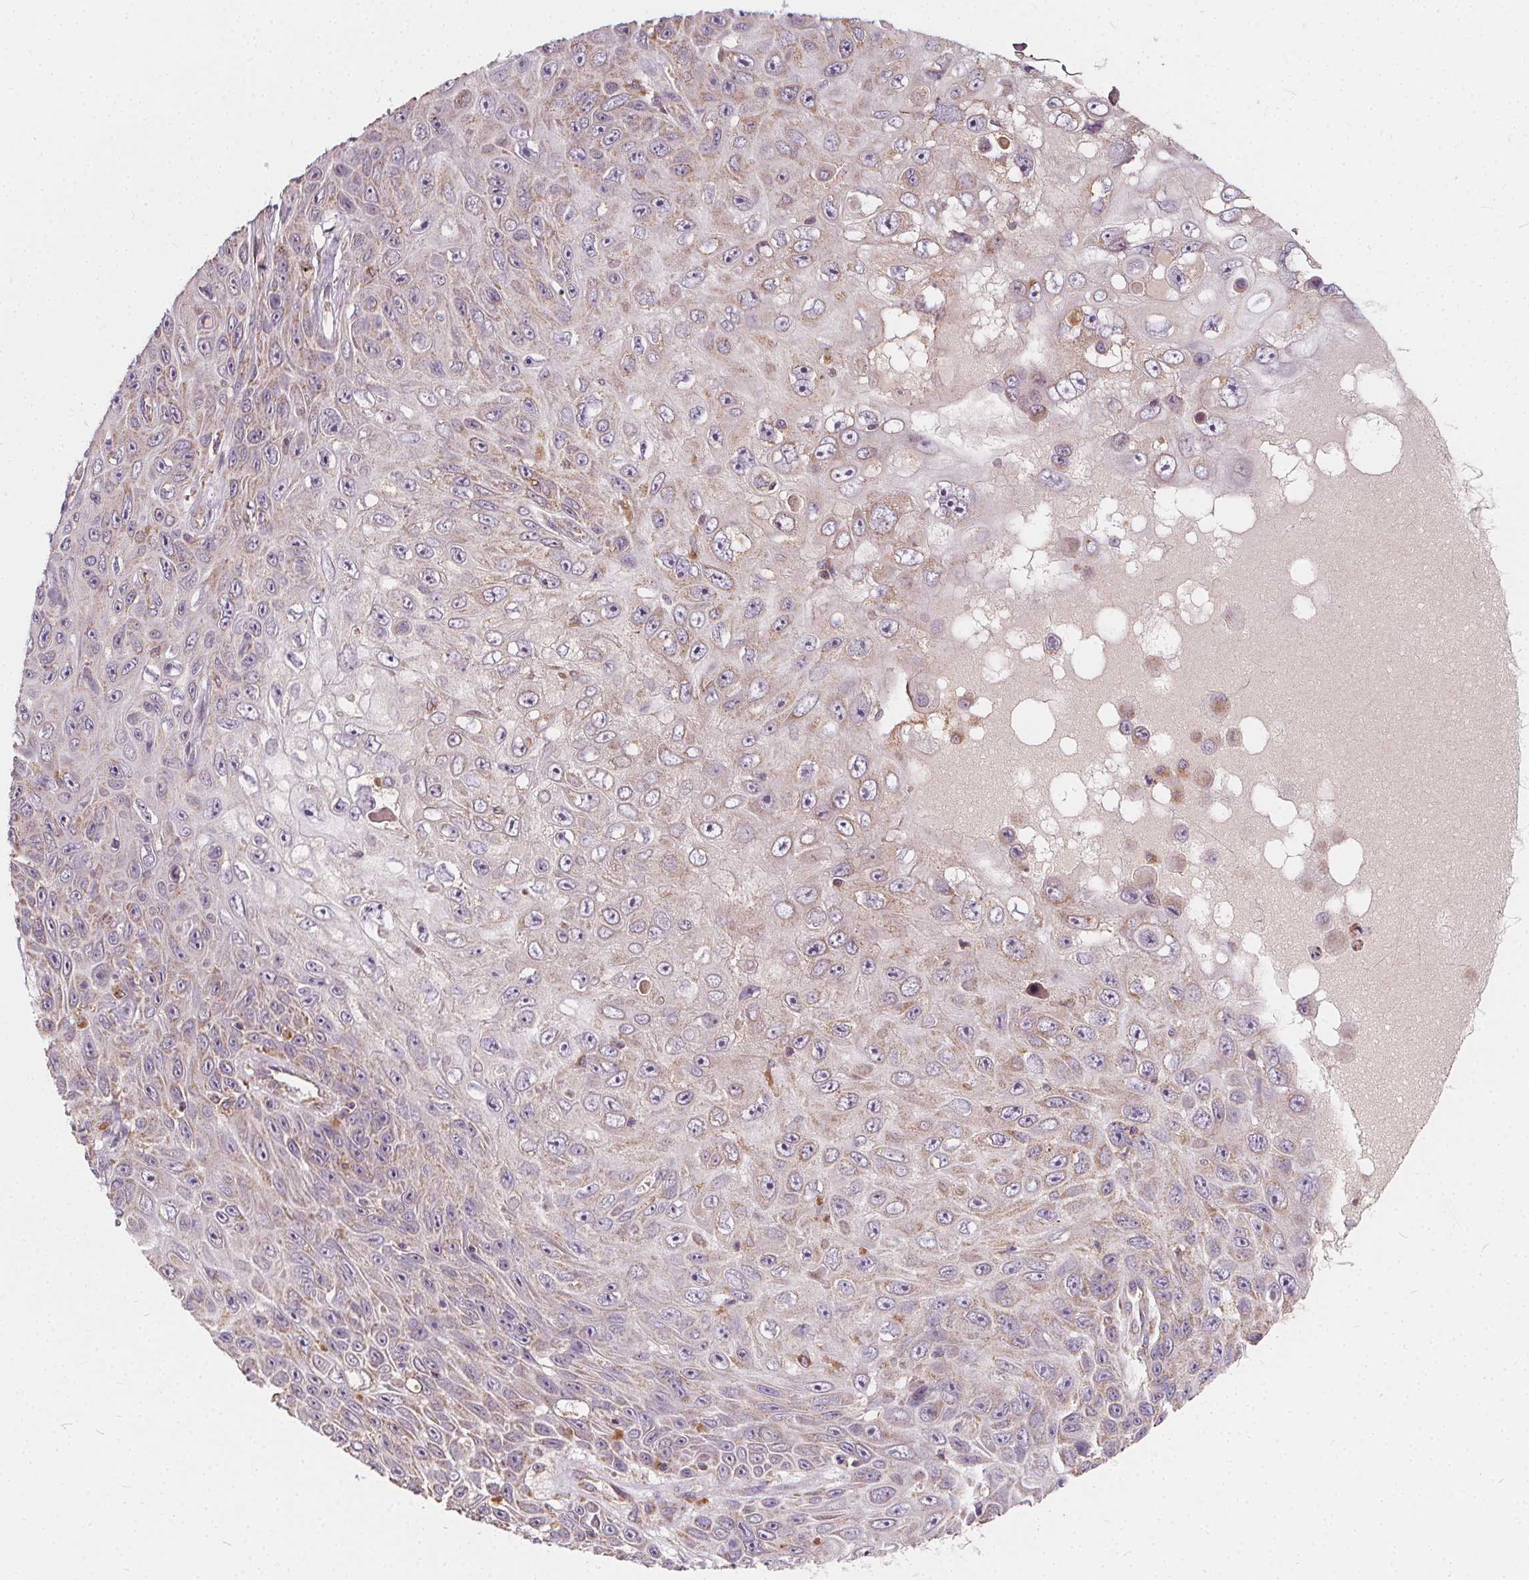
{"staining": {"intensity": "weak", "quantity": "25%-75%", "location": "cytoplasmic/membranous"}, "tissue": "skin cancer", "cell_type": "Tumor cells", "image_type": "cancer", "snomed": [{"axis": "morphology", "description": "Squamous cell carcinoma, NOS"}, {"axis": "topography", "description": "Skin"}], "caption": "IHC (DAB (3,3'-diaminobenzidine)) staining of human squamous cell carcinoma (skin) demonstrates weak cytoplasmic/membranous protein expression in about 25%-75% of tumor cells.", "gene": "ORAI2", "patient": {"sex": "male", "age": 82}}